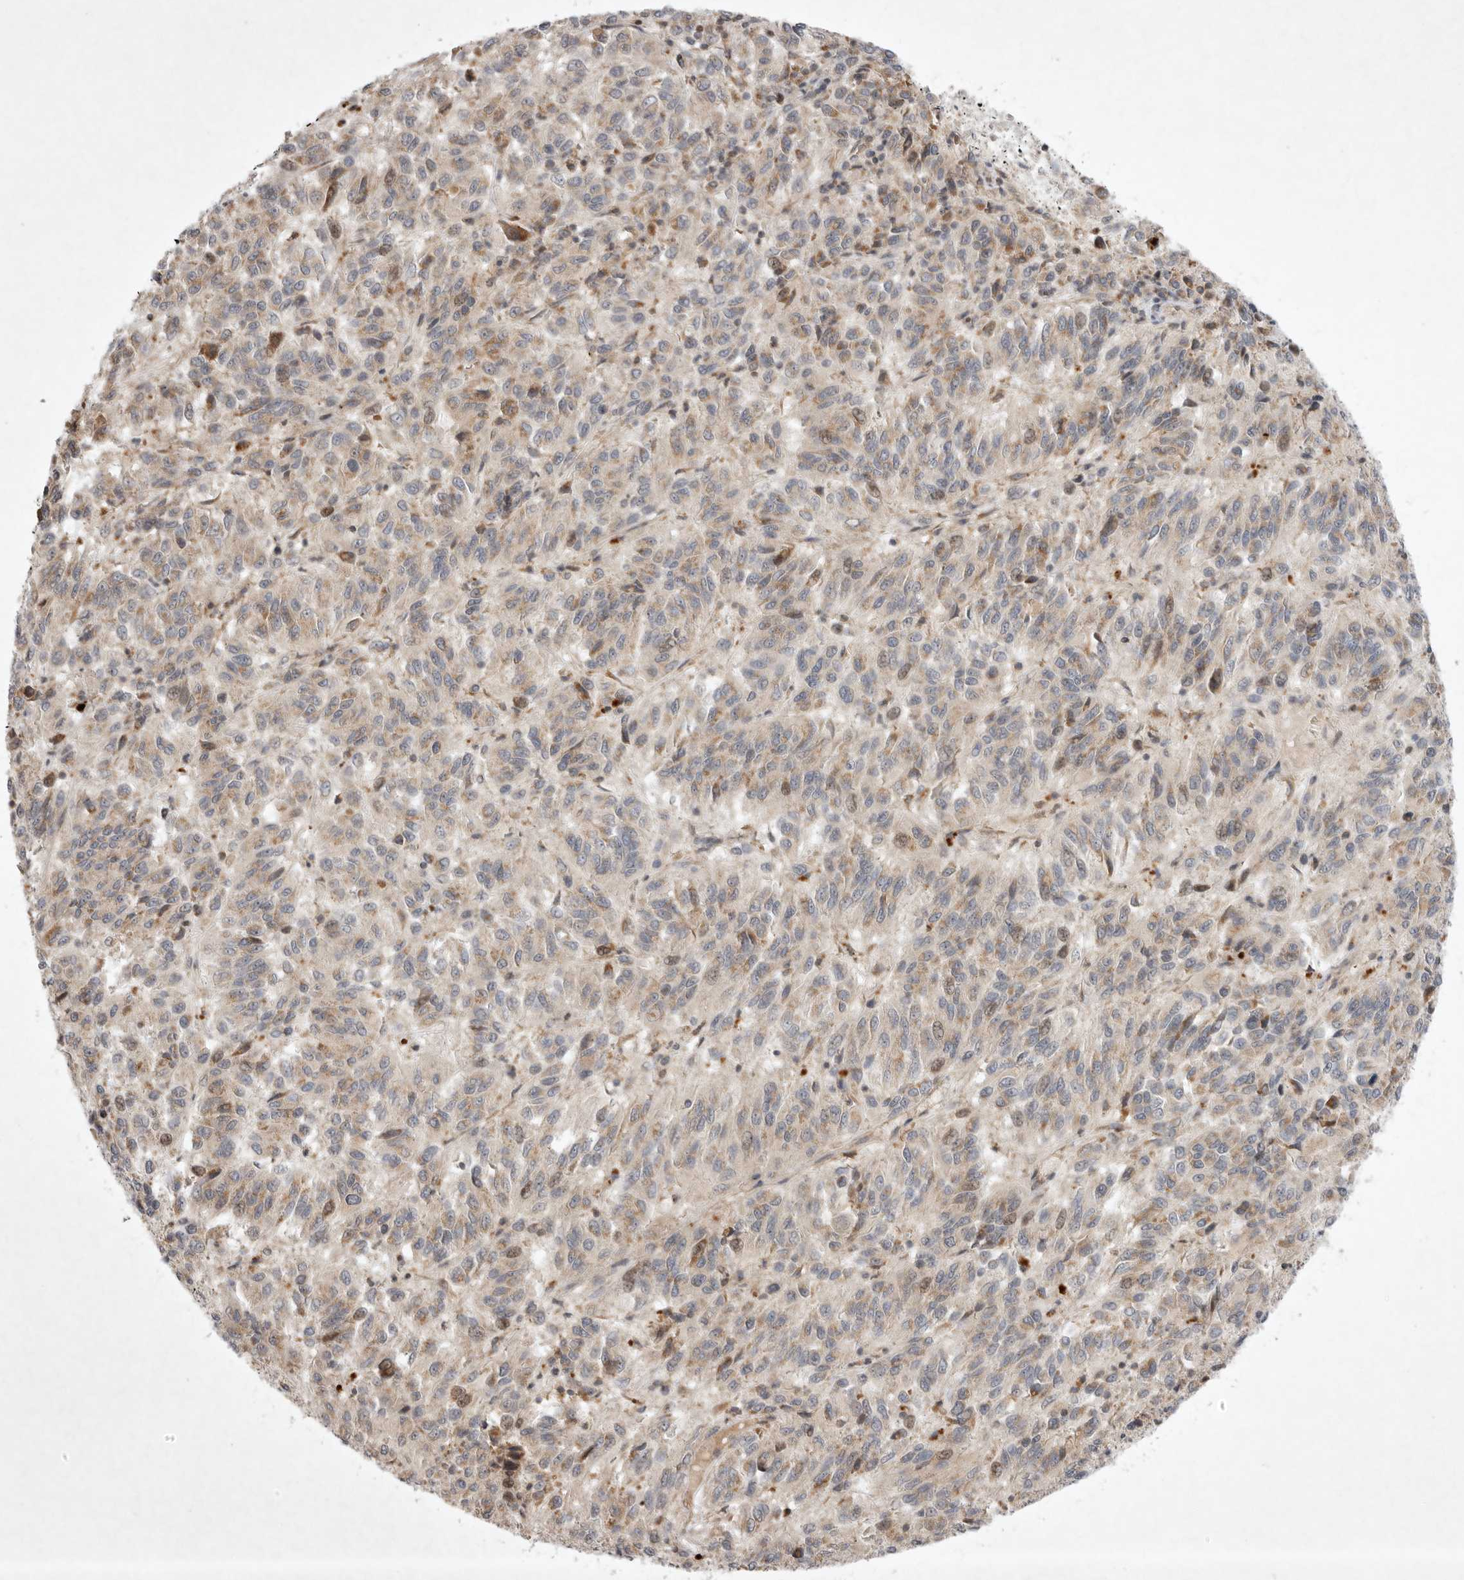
{"staining": {"intensity": "weak", "quantity": "<25%", "location": "cytoplasmic/membranous,nuclear"}, "tissue": "melanoma", "cell_type": "Tumor cells", "image_type": "cancer", "snomed": [{"axis": "morphology", "description": "Malignant melanoma, Metastatic site"}, {"axis": "topography", "description": "Lung"}], "caption": "Immunohistochemistry photomicrograph of malignant melanoma (metastatic site) stained for a protein (brown), which shows no expression in tumor cells.", "gene": "EIF2AK1", "patient": {"sex": "male", "age": 64}}